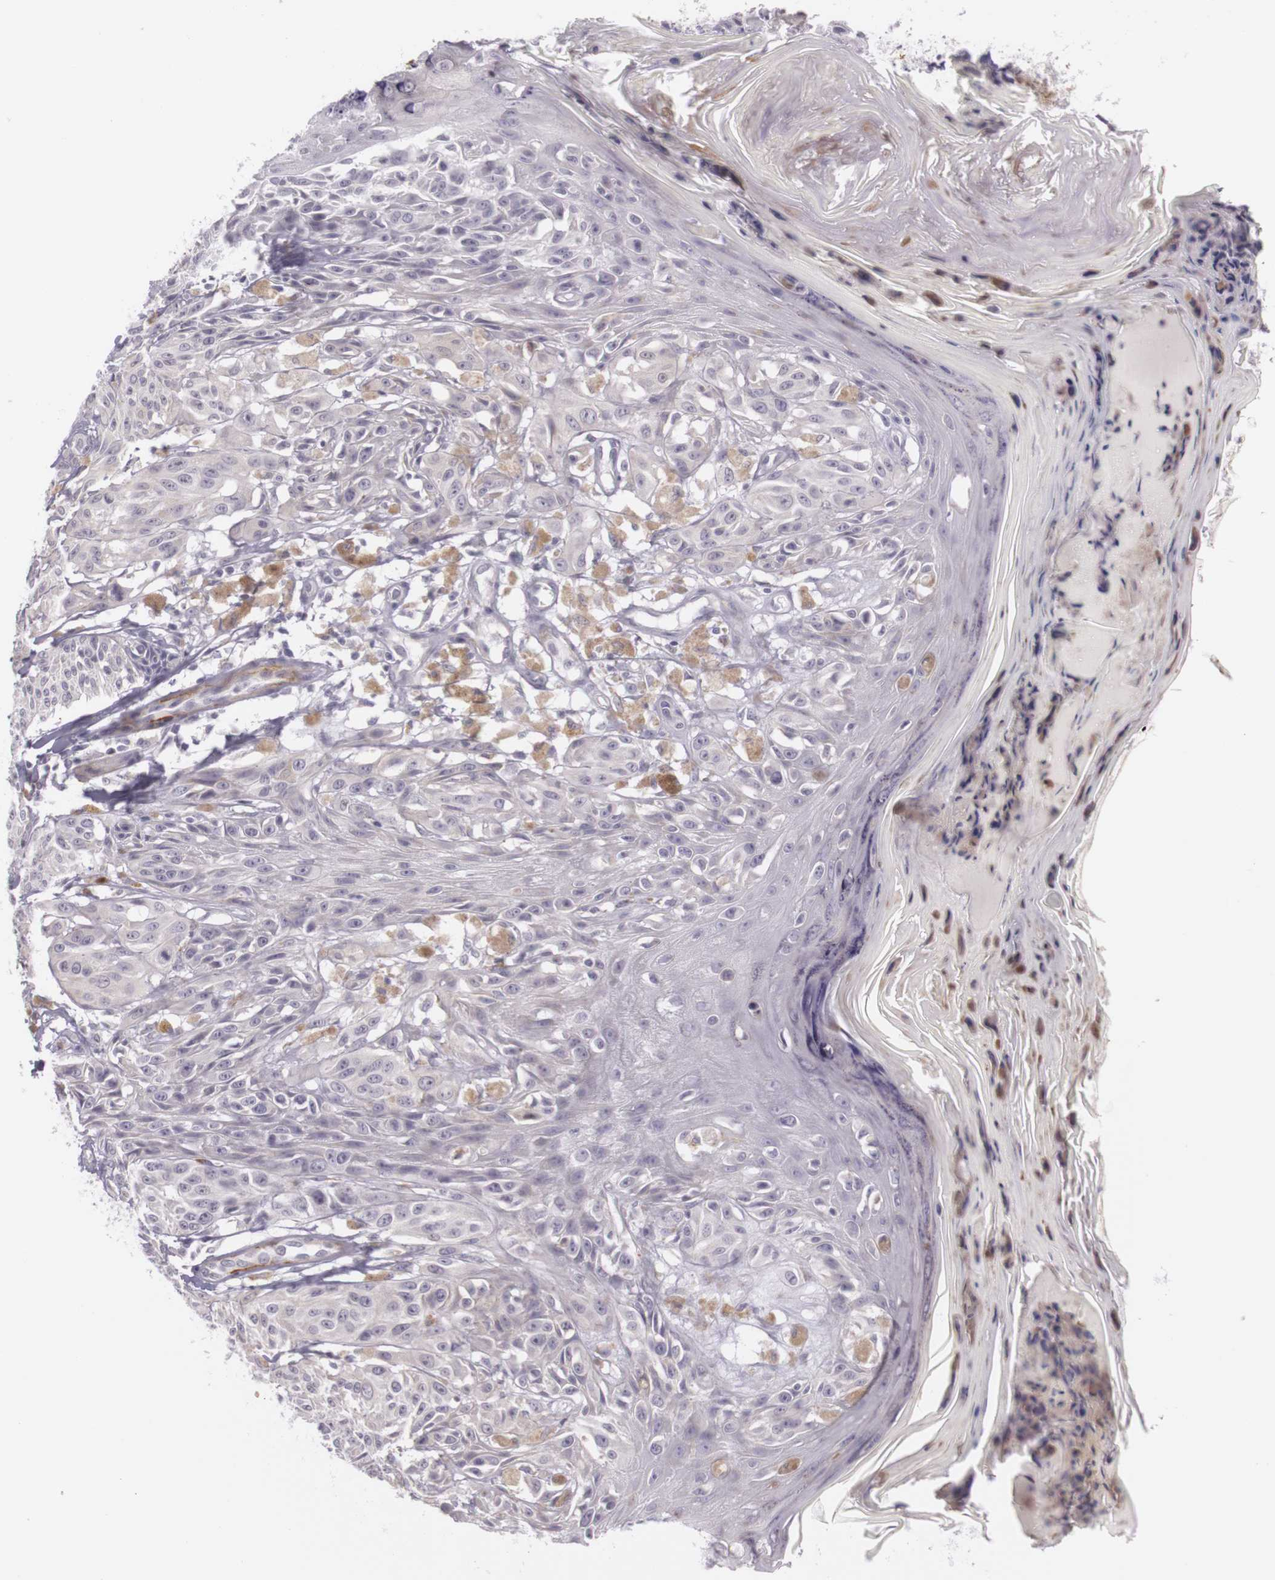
{"staining": {"intensity": "weak", "quantity": "25%-75%", "location": "cytoplasmic/membranous"}, "tissue": "melanoma", "cell_type": "Tumor cells", "image_type": "cancer", "snomed": [{"axis": "morphology", "description": "Malignant melanoma, NOS"}, {"axis": "topography", "description": "Skin"}], "caption": "A photomicrograph of malignant melanoma stained for a protein displays weak cytoplasmic/membranous brown staining in tumor cells.", "gene": "CNTN2", "patient": {"sex": "female", "age": 77}}